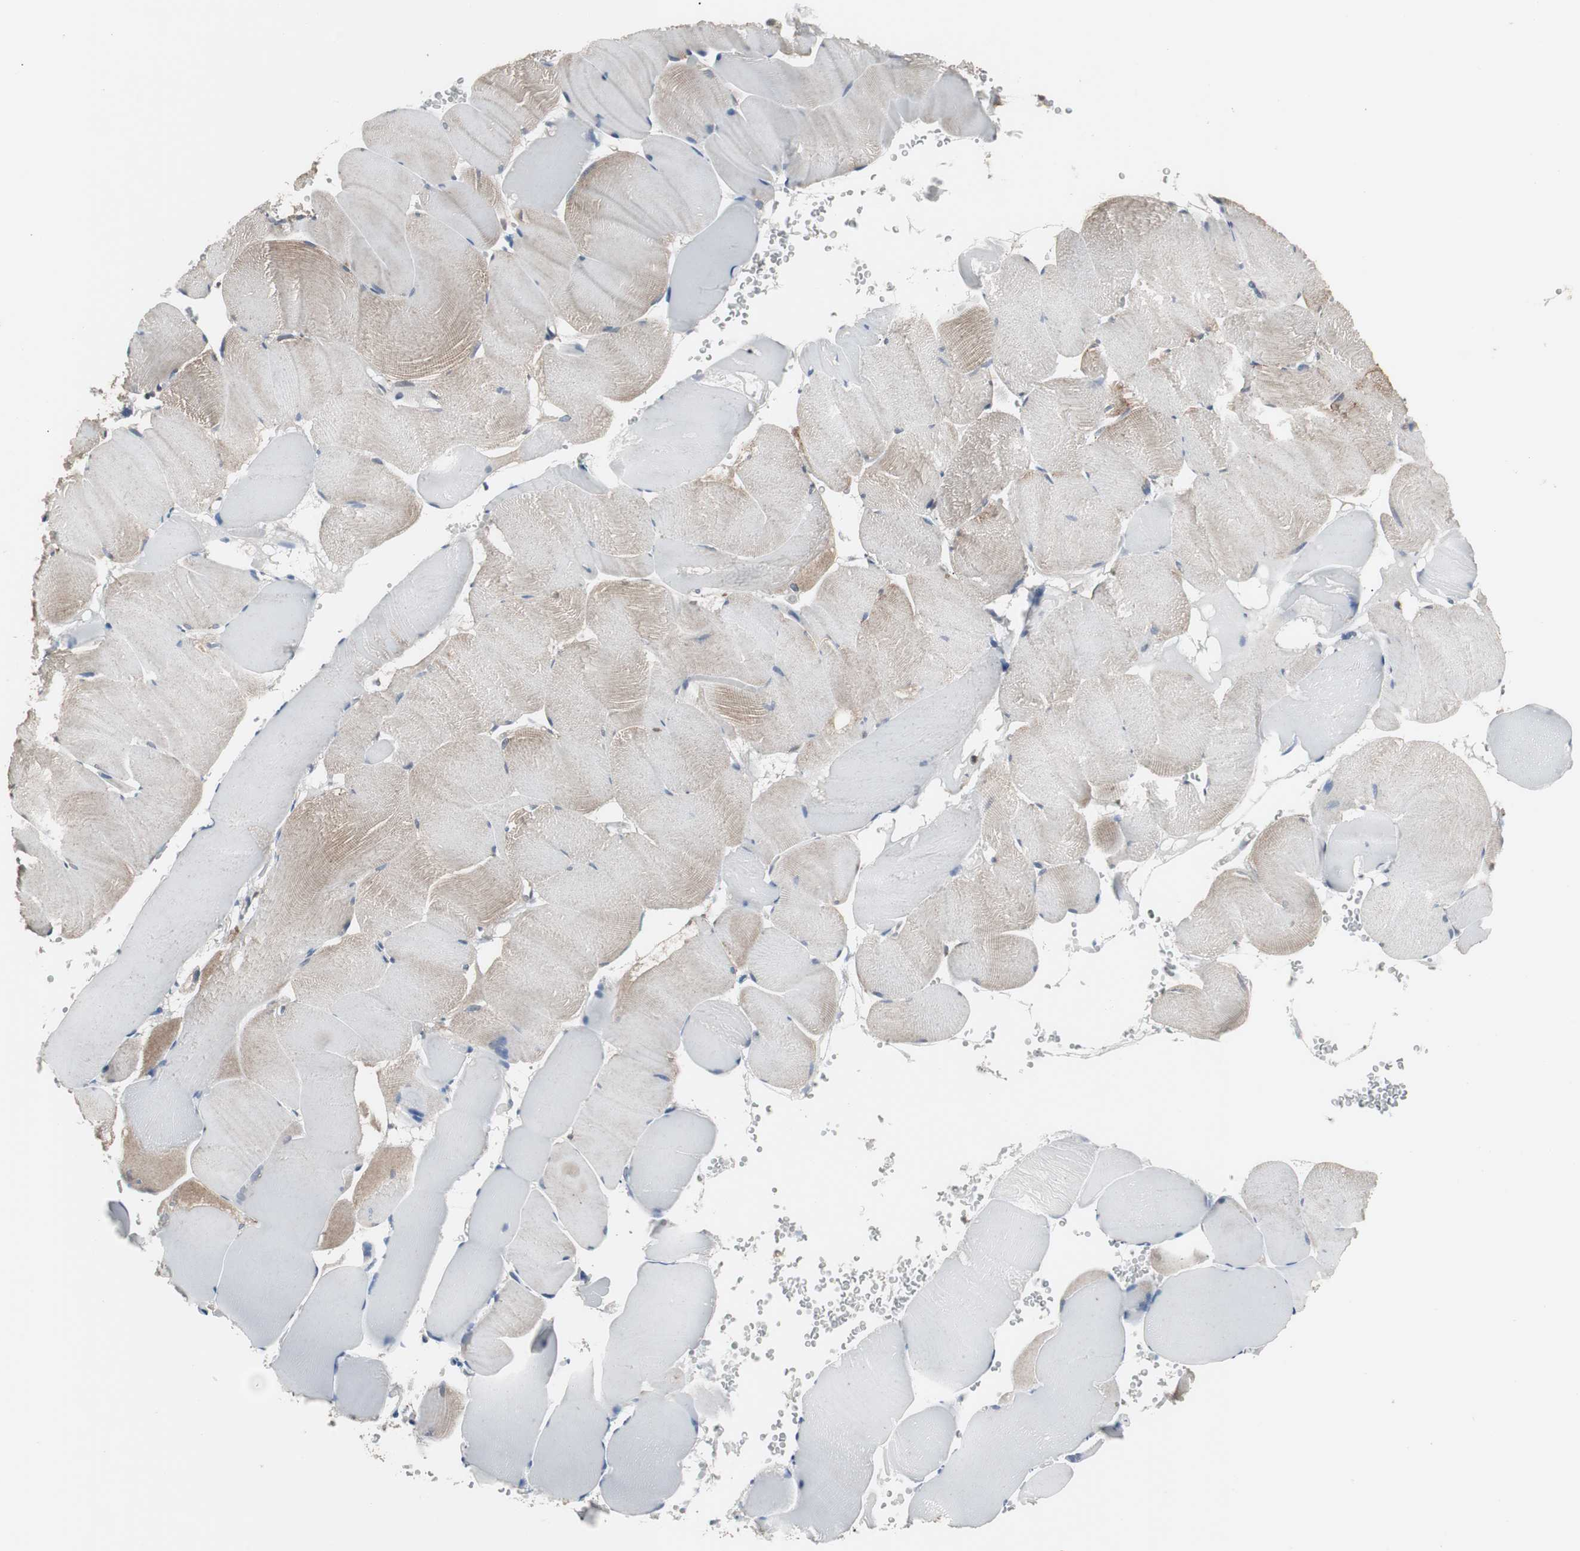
{"staining": {"intensity": "weak", "quantity": "<25%", "location": "cytoplasmic/membranous"}, "tissue": "skeletal muscle", "cell_type": "Myocytes", "image_type": "normal", "snomed": [{"axis": "morphology", "description": "Normal tissue, NOS"}, {"axis": "topography", "description": "Skeletal muscle"}], "caption": "Protein analysis of normal skeletal muscle displays no significant expression in myocytes. (IHC, brightfield microscopy, high magnification).", "gene": "ZSCAN22", "patient": {"sex": "male", "age": 62}}